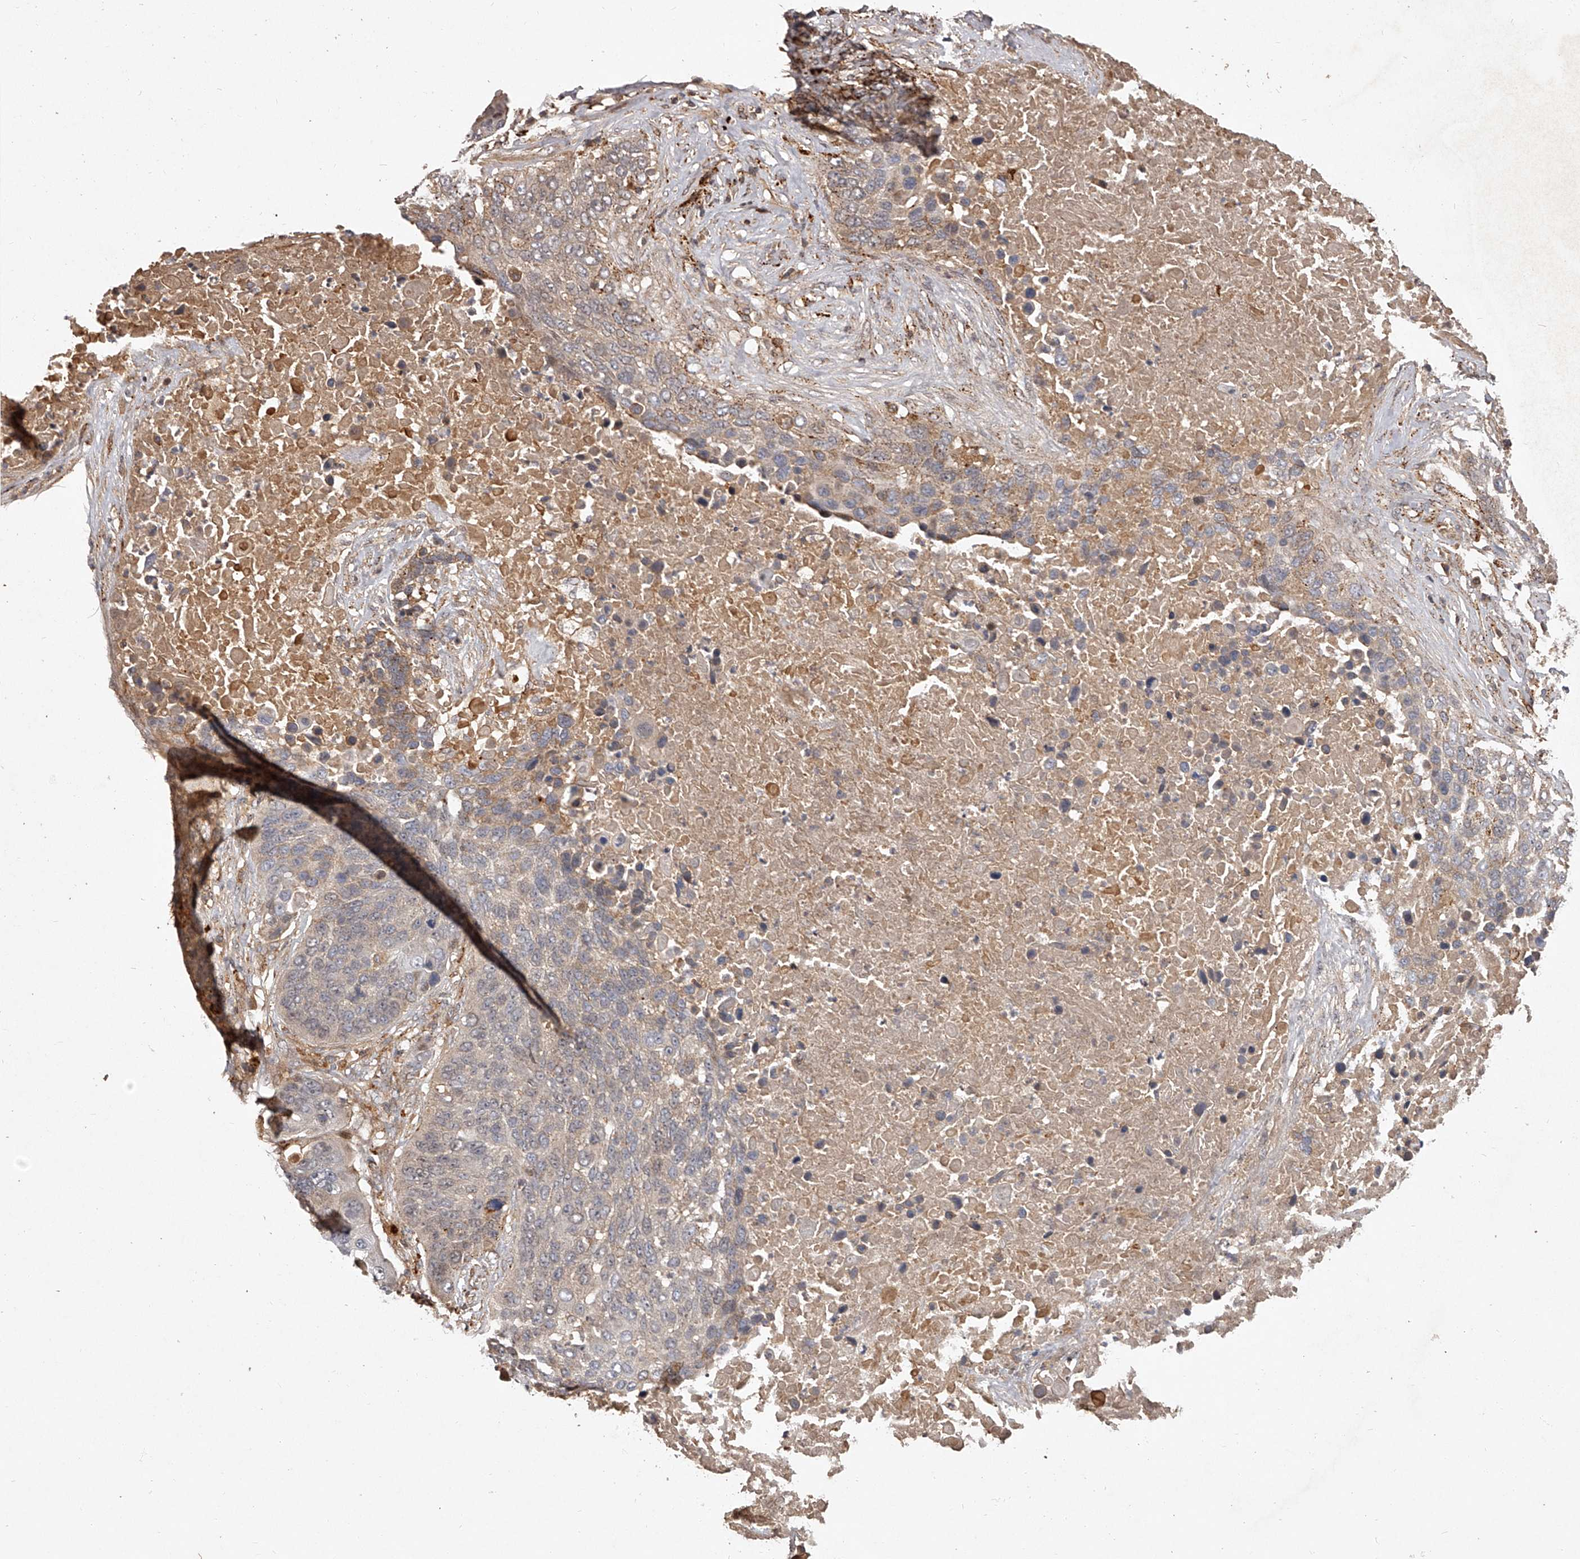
{"staining": {"intensity": "weak", "quantity": "<25%", "location": "cytoplasmic/membranous"}, "tissue": "lung cancer", "cell_type": "Tumor cells", "image_type": "cancer", "snomed": [{"axis": "morphology", "description": "Squamous cell carcinoma, NOS"}, {"axis": "topography", "description": "Lung"}], "caption": "Image shows no protein expression in tumor cells of squamous cell carcinoma (lung) tissue.", "gene": "CRYZL1", "patient": {"sex": "male", "age": 66}}